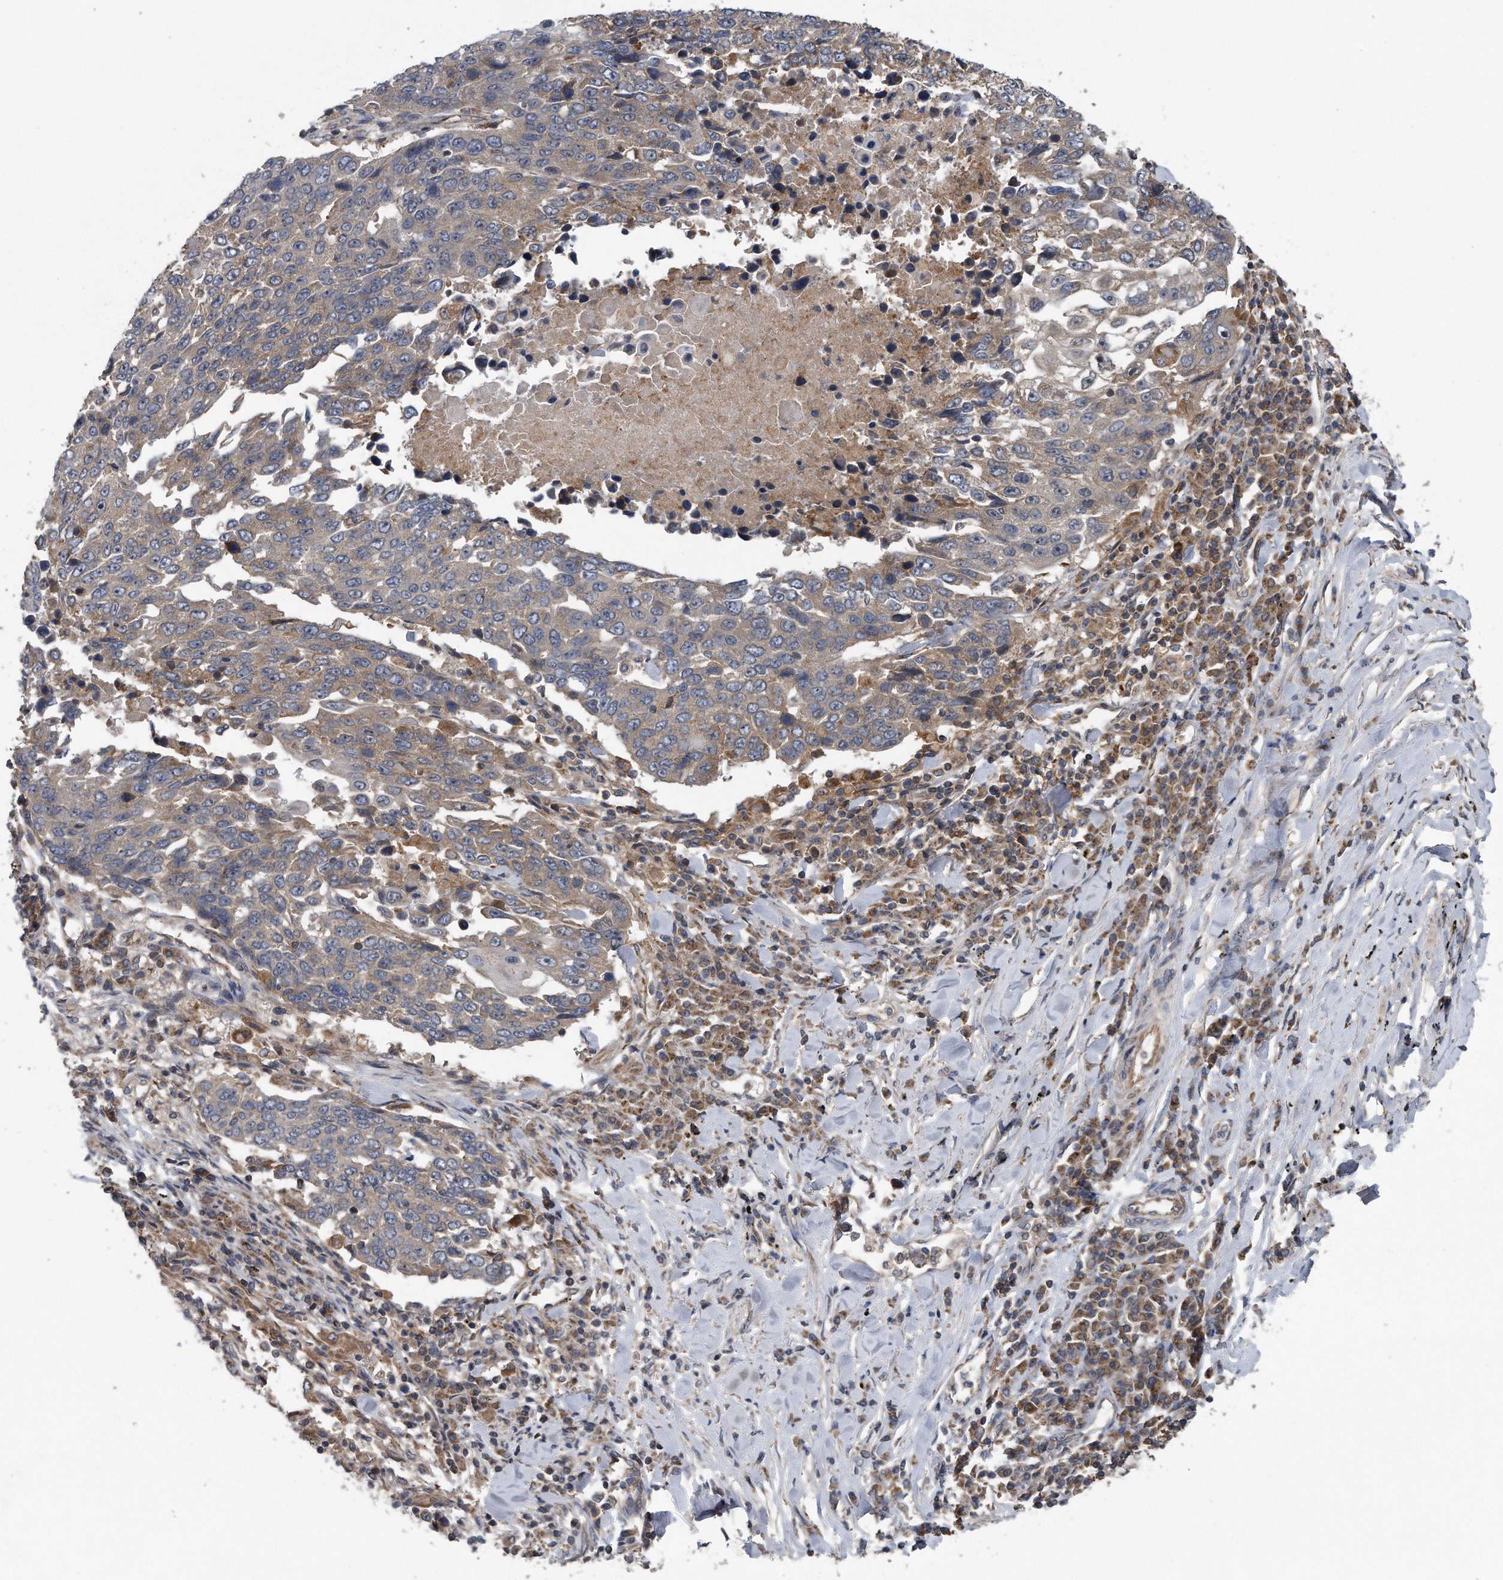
{"staining": {"intensity": "weak", "quantity": ">75%", "location": "cytoplasmic/membranous"}, "tissue": "lung cancer", "cell_type": "Tumor cells", "image_type": "cancer", "snomed": [{"axis": "morphology", "description": "Squamous cell carcinoma, NOS"}, {"axis": "topography", "description": "Lung"}], "caption": "Lung cancer (squamous cell carcinoma) stained with a brown dye displays weak cytoplasmic/membranous positive positivity in about >75% of tumor cells.", "gene": "ALPK2", "patient": {"sex": "male", "age": 66}}